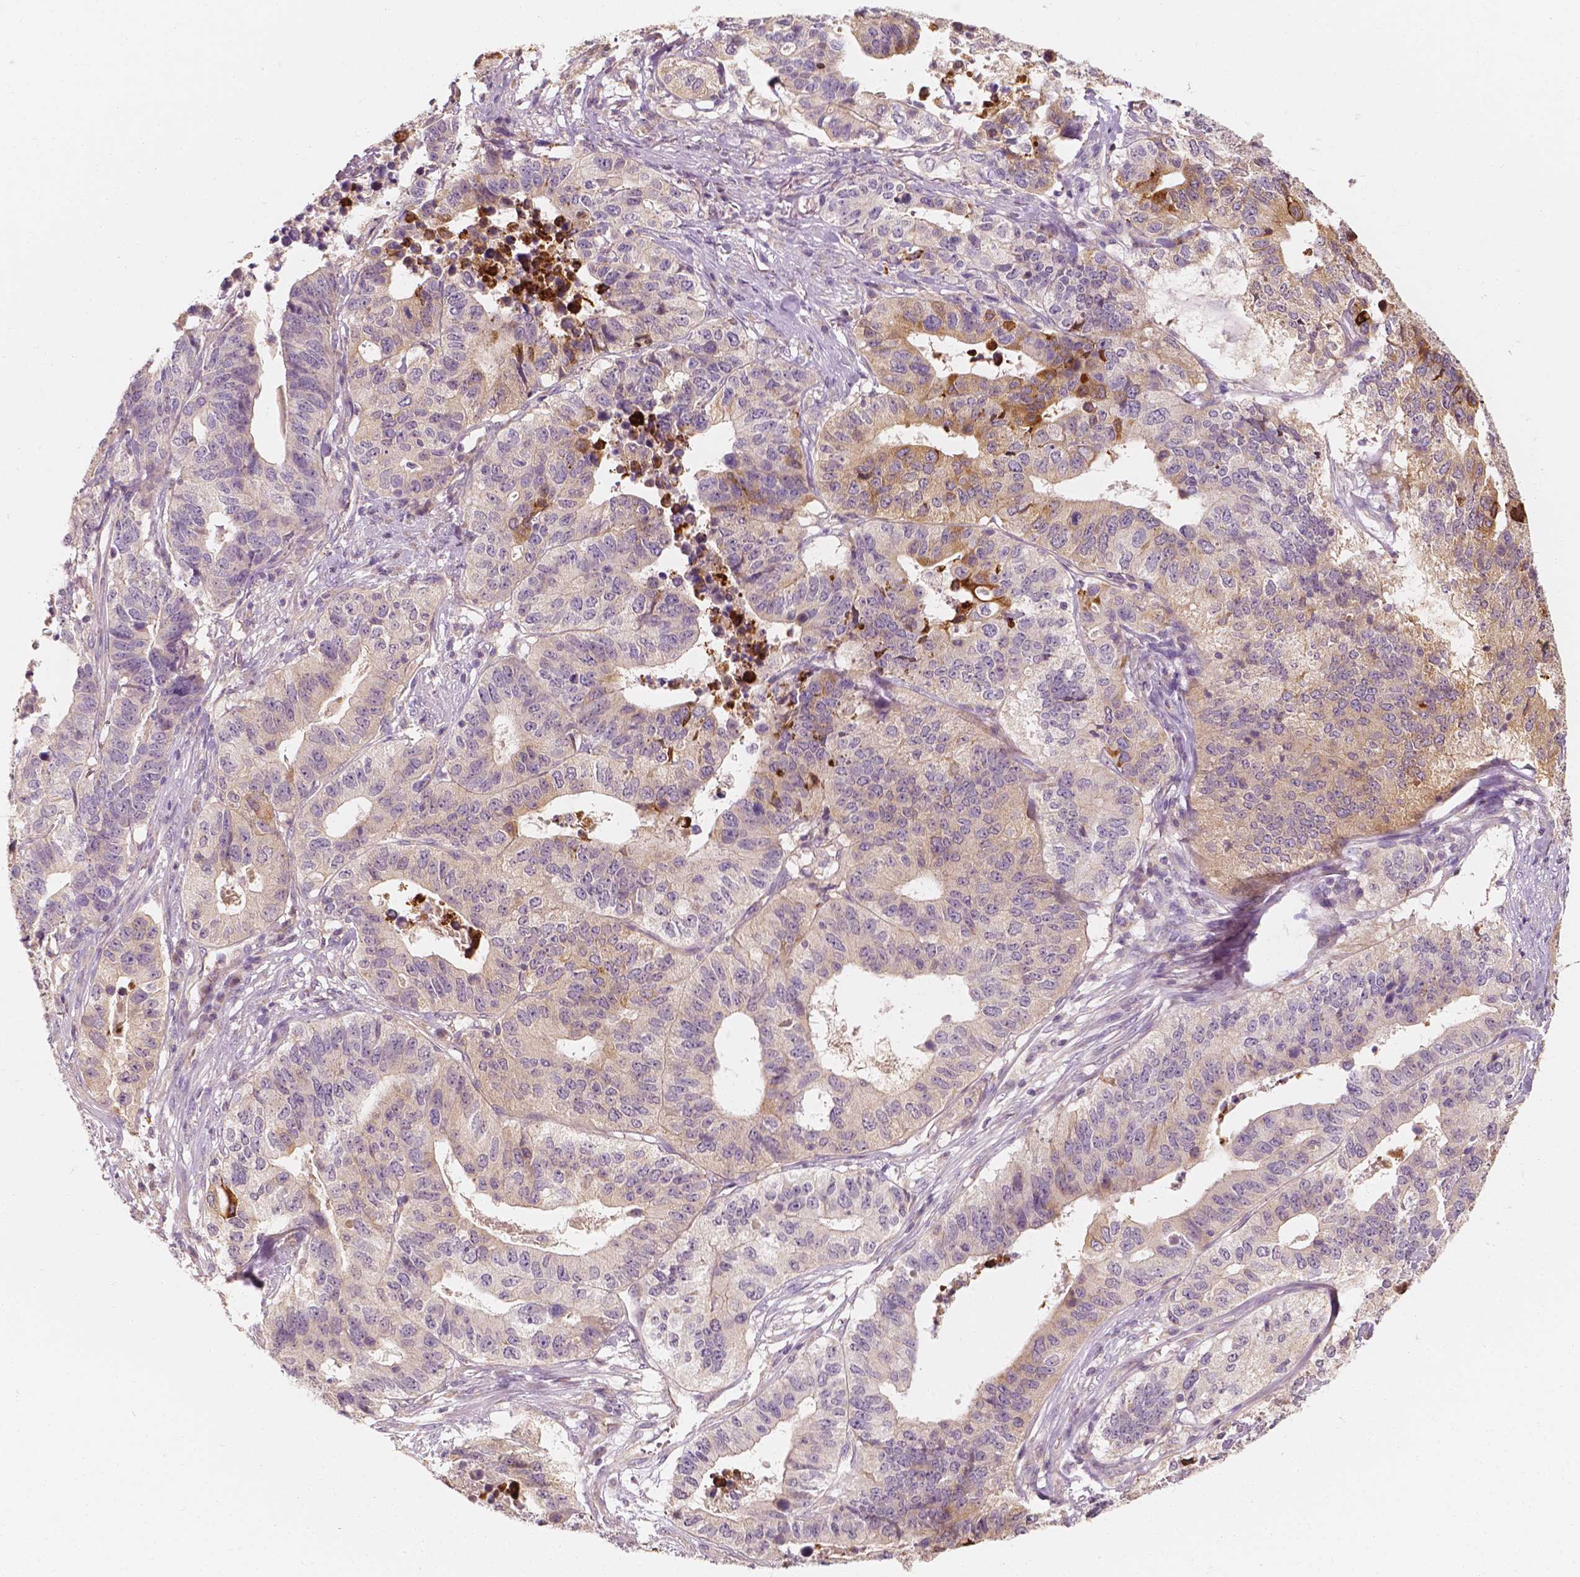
{"staining": {"intensity": "weak", "quantity": "<25%", "location": "cytoplasmic/membranous"}, "tissue": "stomach cancer", "cell_type": "Tumor cells", "image_type": "cancer", "snomed": [{"axis": "morphology", "description": "Adenocarcinoma, NOS"}, {"axis": "topography", "description": "Stomach, upper"}], "caption": "High power microscopy histopathology image of an immunohistochemistry (IHC) micrograph of stomach cancer (adenocarcinoma), revealing no significant staining in tumor cells.", "gene": "SHPK", "patient": {"sex": "female", "age": 67}}